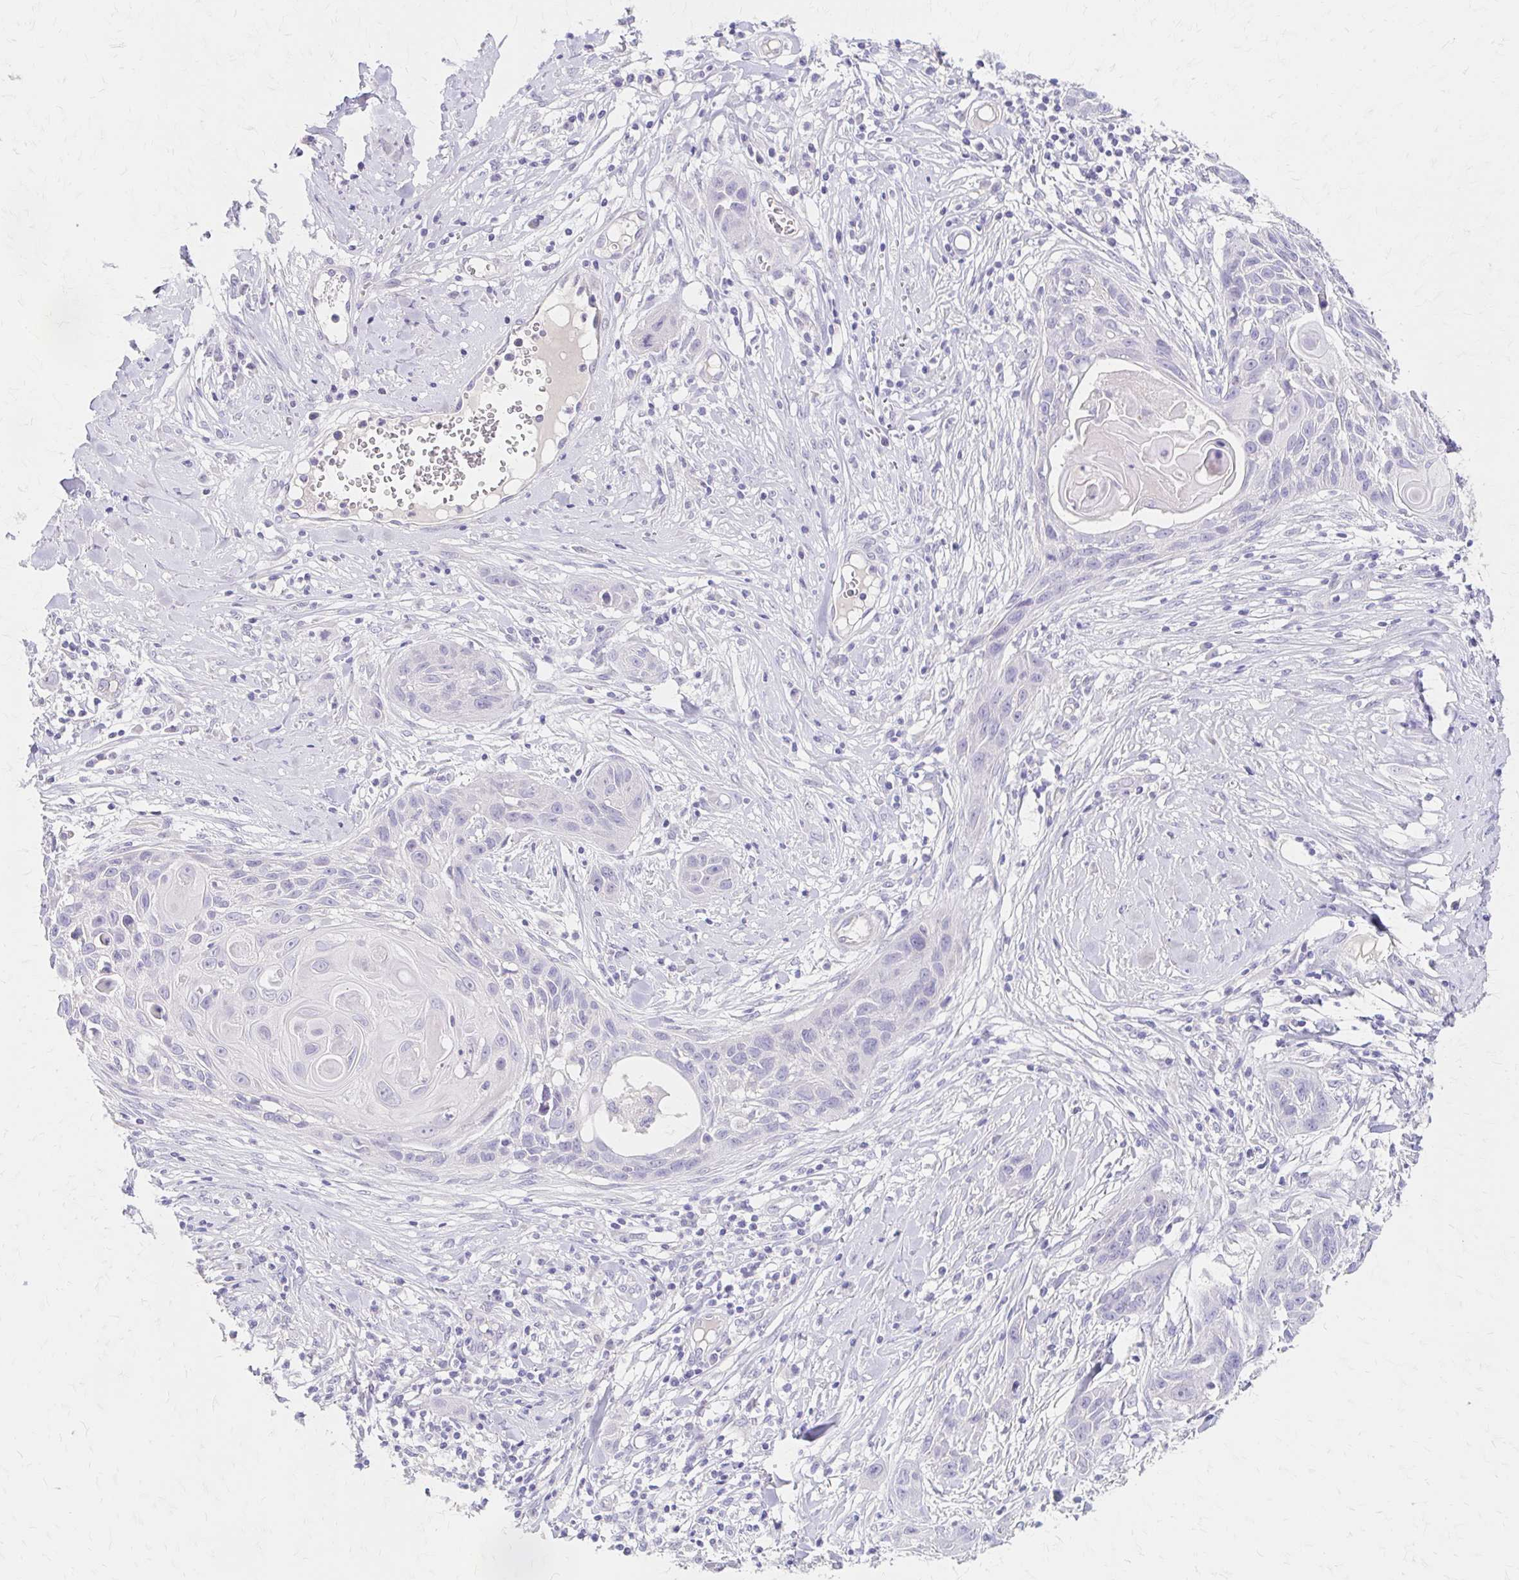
{"staining": {"intensity": "negative", "quantity": "none", "location": "none"}, "tissue": "skin cancer", "cell_type": "Tumor cells", "image_type": "cancer", "snomed": [{"axis": "morphology", "description": "Squamous cell carcinoma, NOS"}, {"axis": "topography", "description": "Skin"}, {"axis": "topography", "description": "Vulva"}], "caption": "Tumor cells show no significant protein staining in skin cancer (squamous cell carcinoma). (DAB IHC, high magnification).", "gene": "AZGP1", "patient": {"sex": "female", "age": 83}}